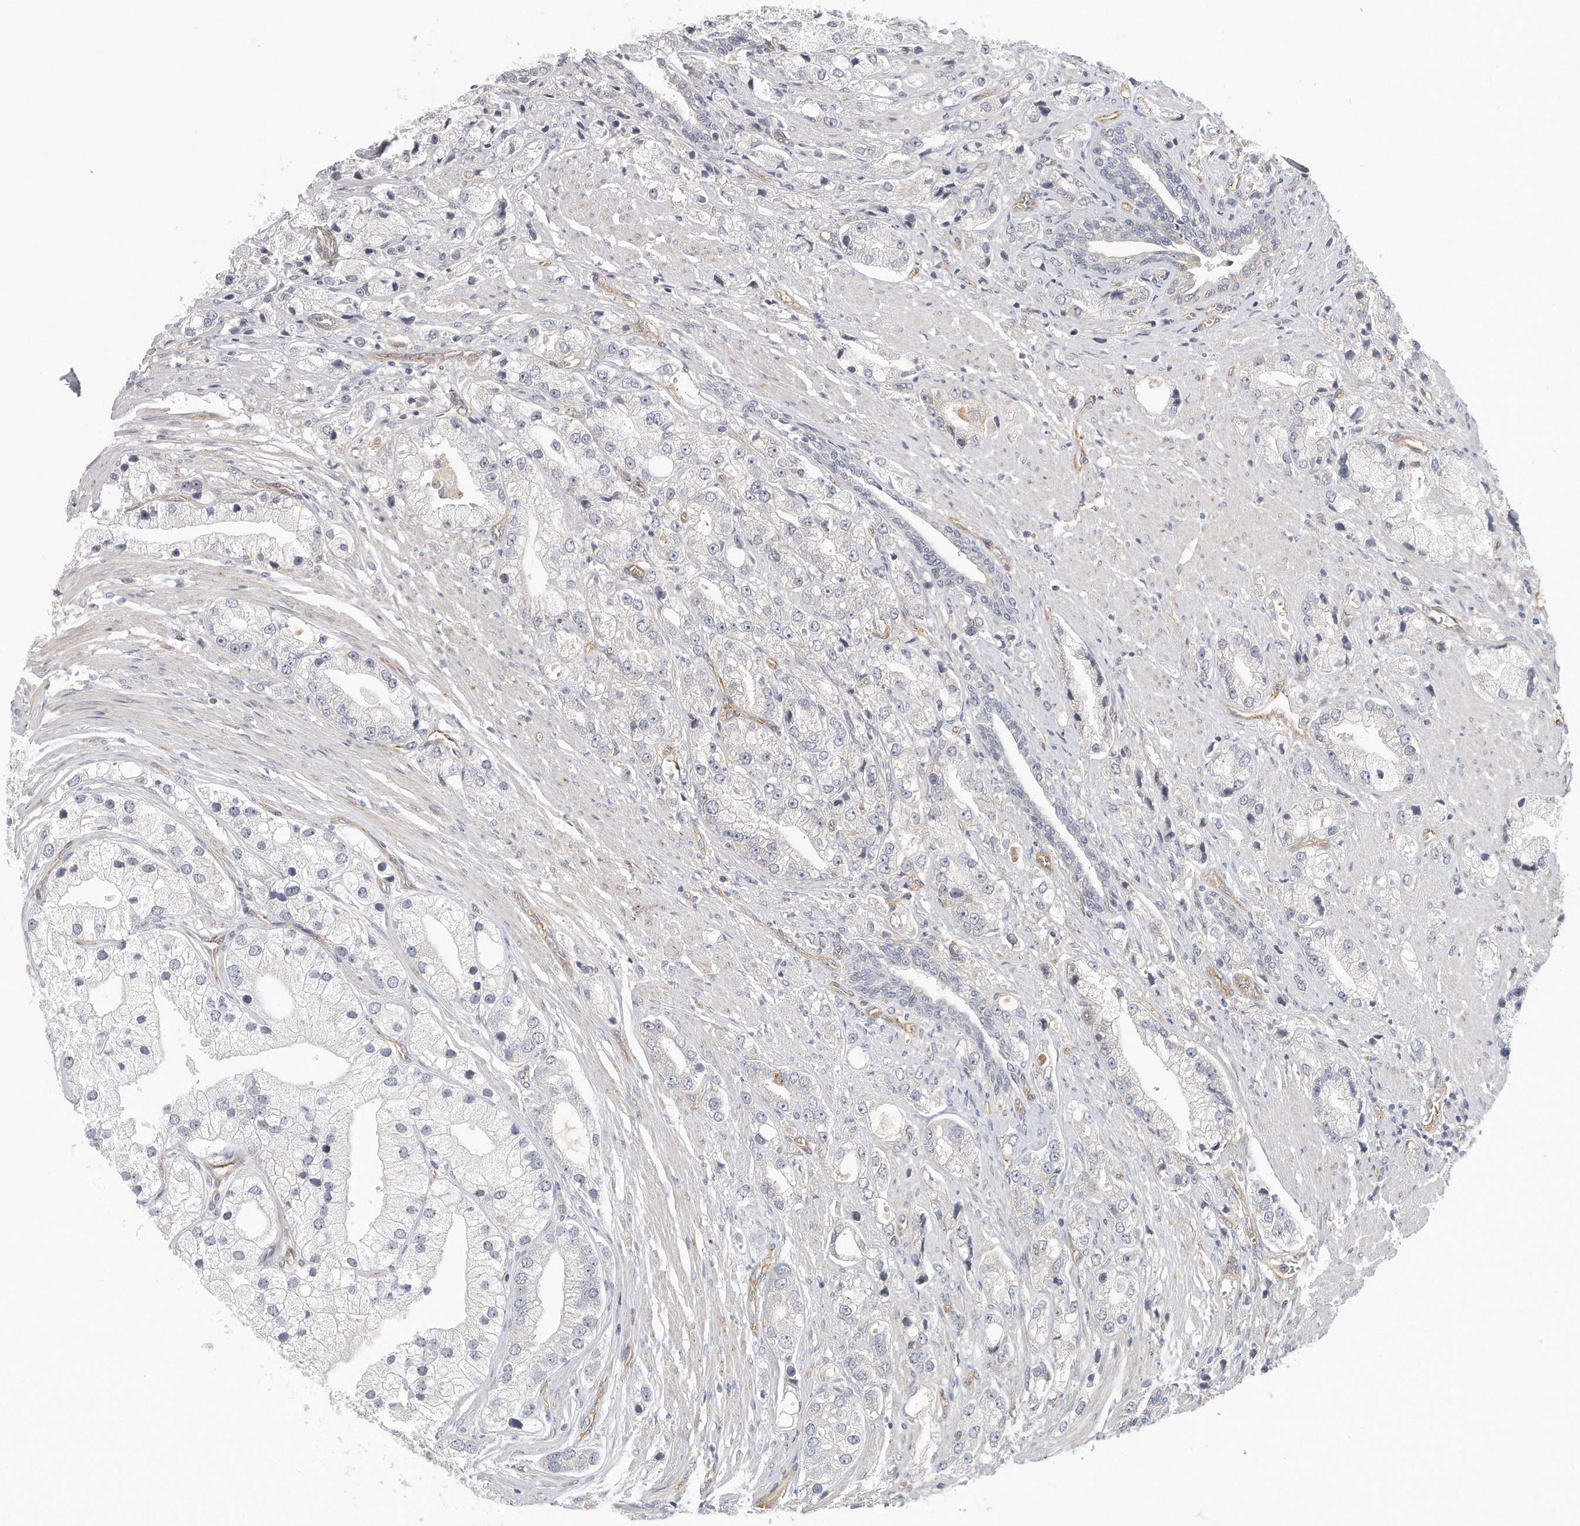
{"staining": {"intensity": "negative", "quantity": "none", "location": "none"}, "tissue": "prostate cancer", "cell_type": "Tumor cells", "image_type": "cancer", "snomed": [{"axis": "morphology", "description": "Adenocarcinoma, High grade"}, {"axis": "topography", "description": "Prostate"}], "caption": "A high-resolution micrograph shows immunohistochemistry staining of prostate cancer (high-grade adenocarcinoma), which exhibits no significant staining in tumor cells.", "gene": "MTERF4", "patient": {"sex": "male", "age": 50}}